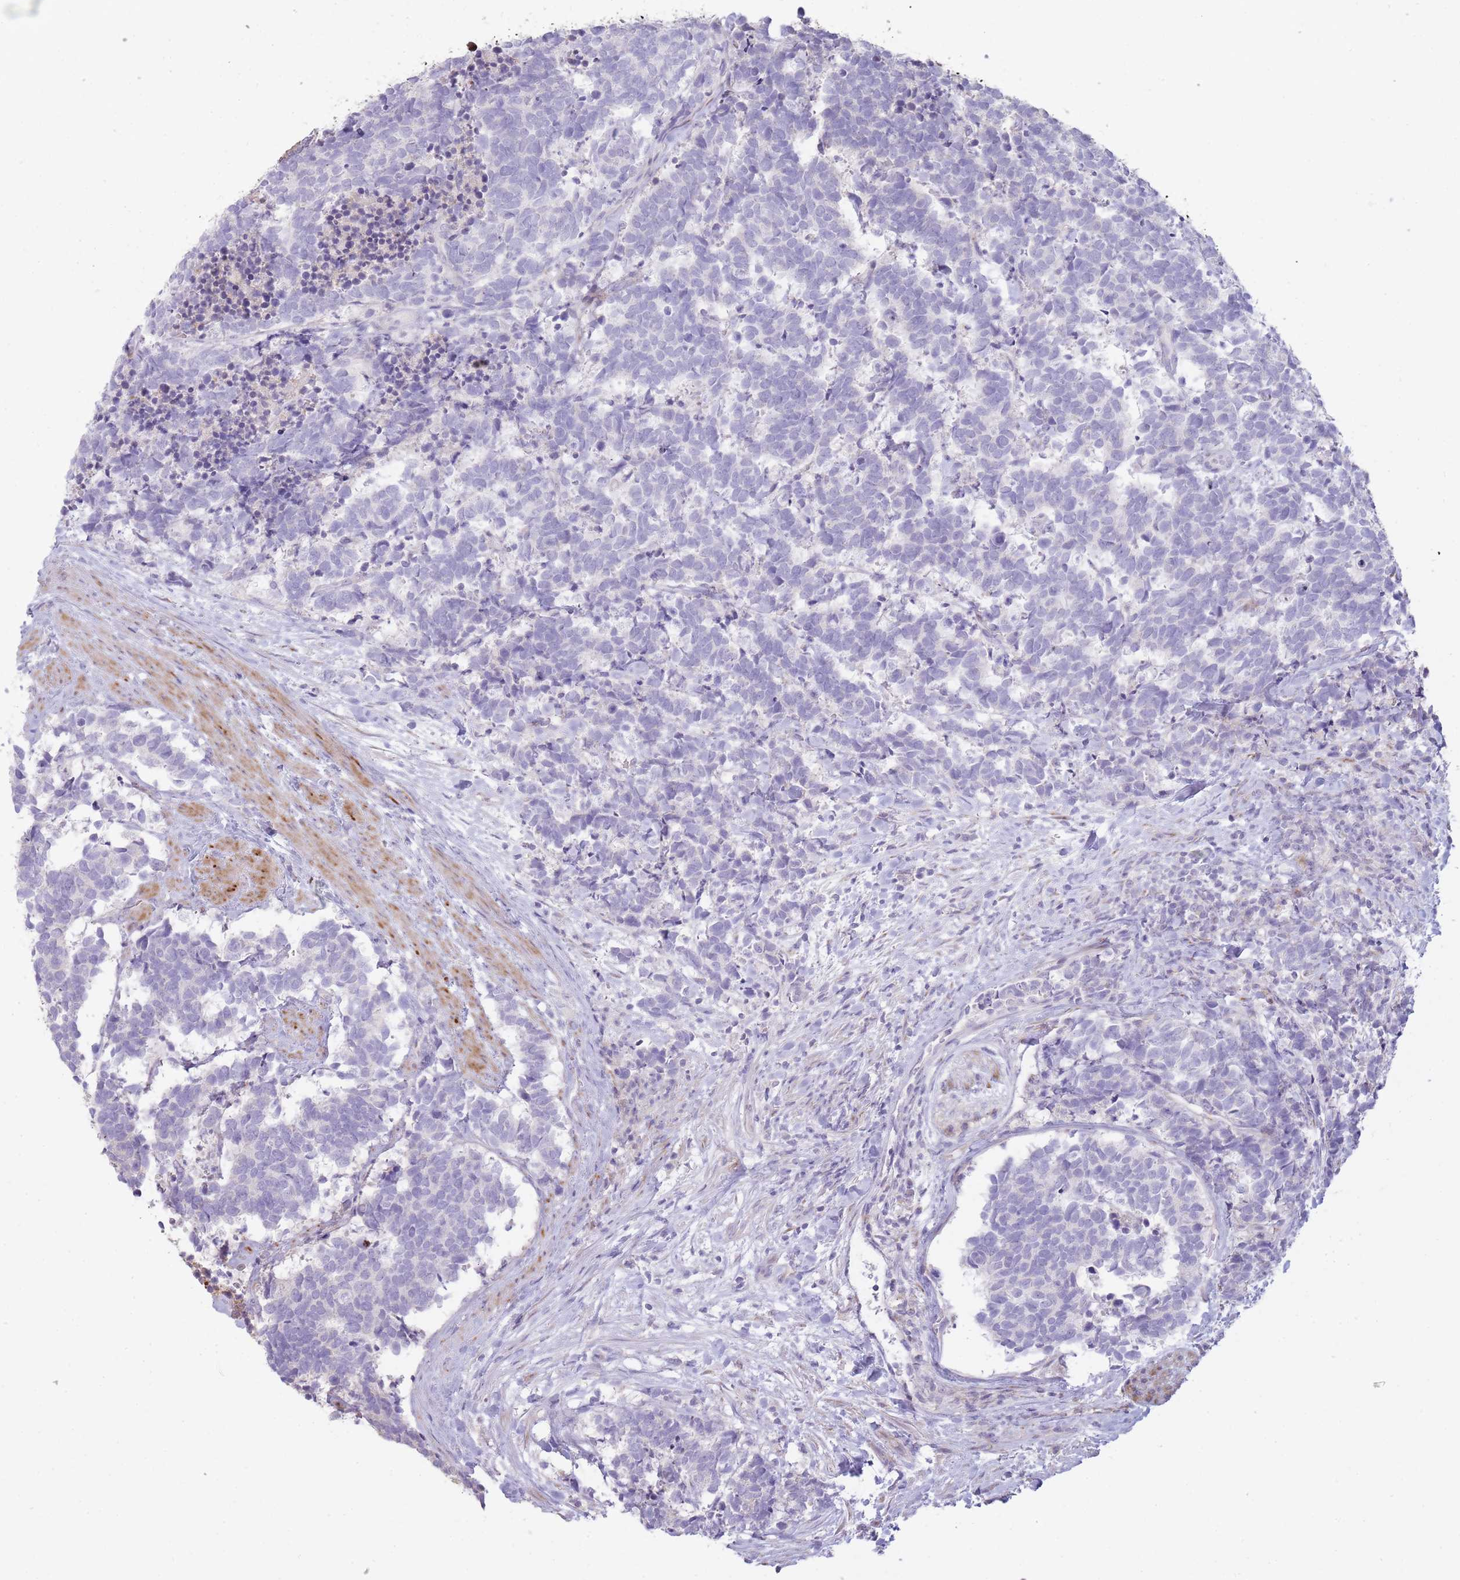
{"staining": {"intensity": "negative", "quantity": "none", "location": "none"}, "tissue": "carcinoid", "cell_type": "Tumor cells", "image_type": "cancer", "snomed": [{"axis": "morphology", "description": "Carcinoma, NOS"}, {"axis": "morphology", "description": "Carcinoid, malignant, NOS"}, {"axis": "topography", "description": "Prostate"}], "caption": "The photomicrograph exhibits no staining of tumor cells in carcinoid.", "gene": "PPP3R2", "patient": {"sex": "male", "age": 57}}